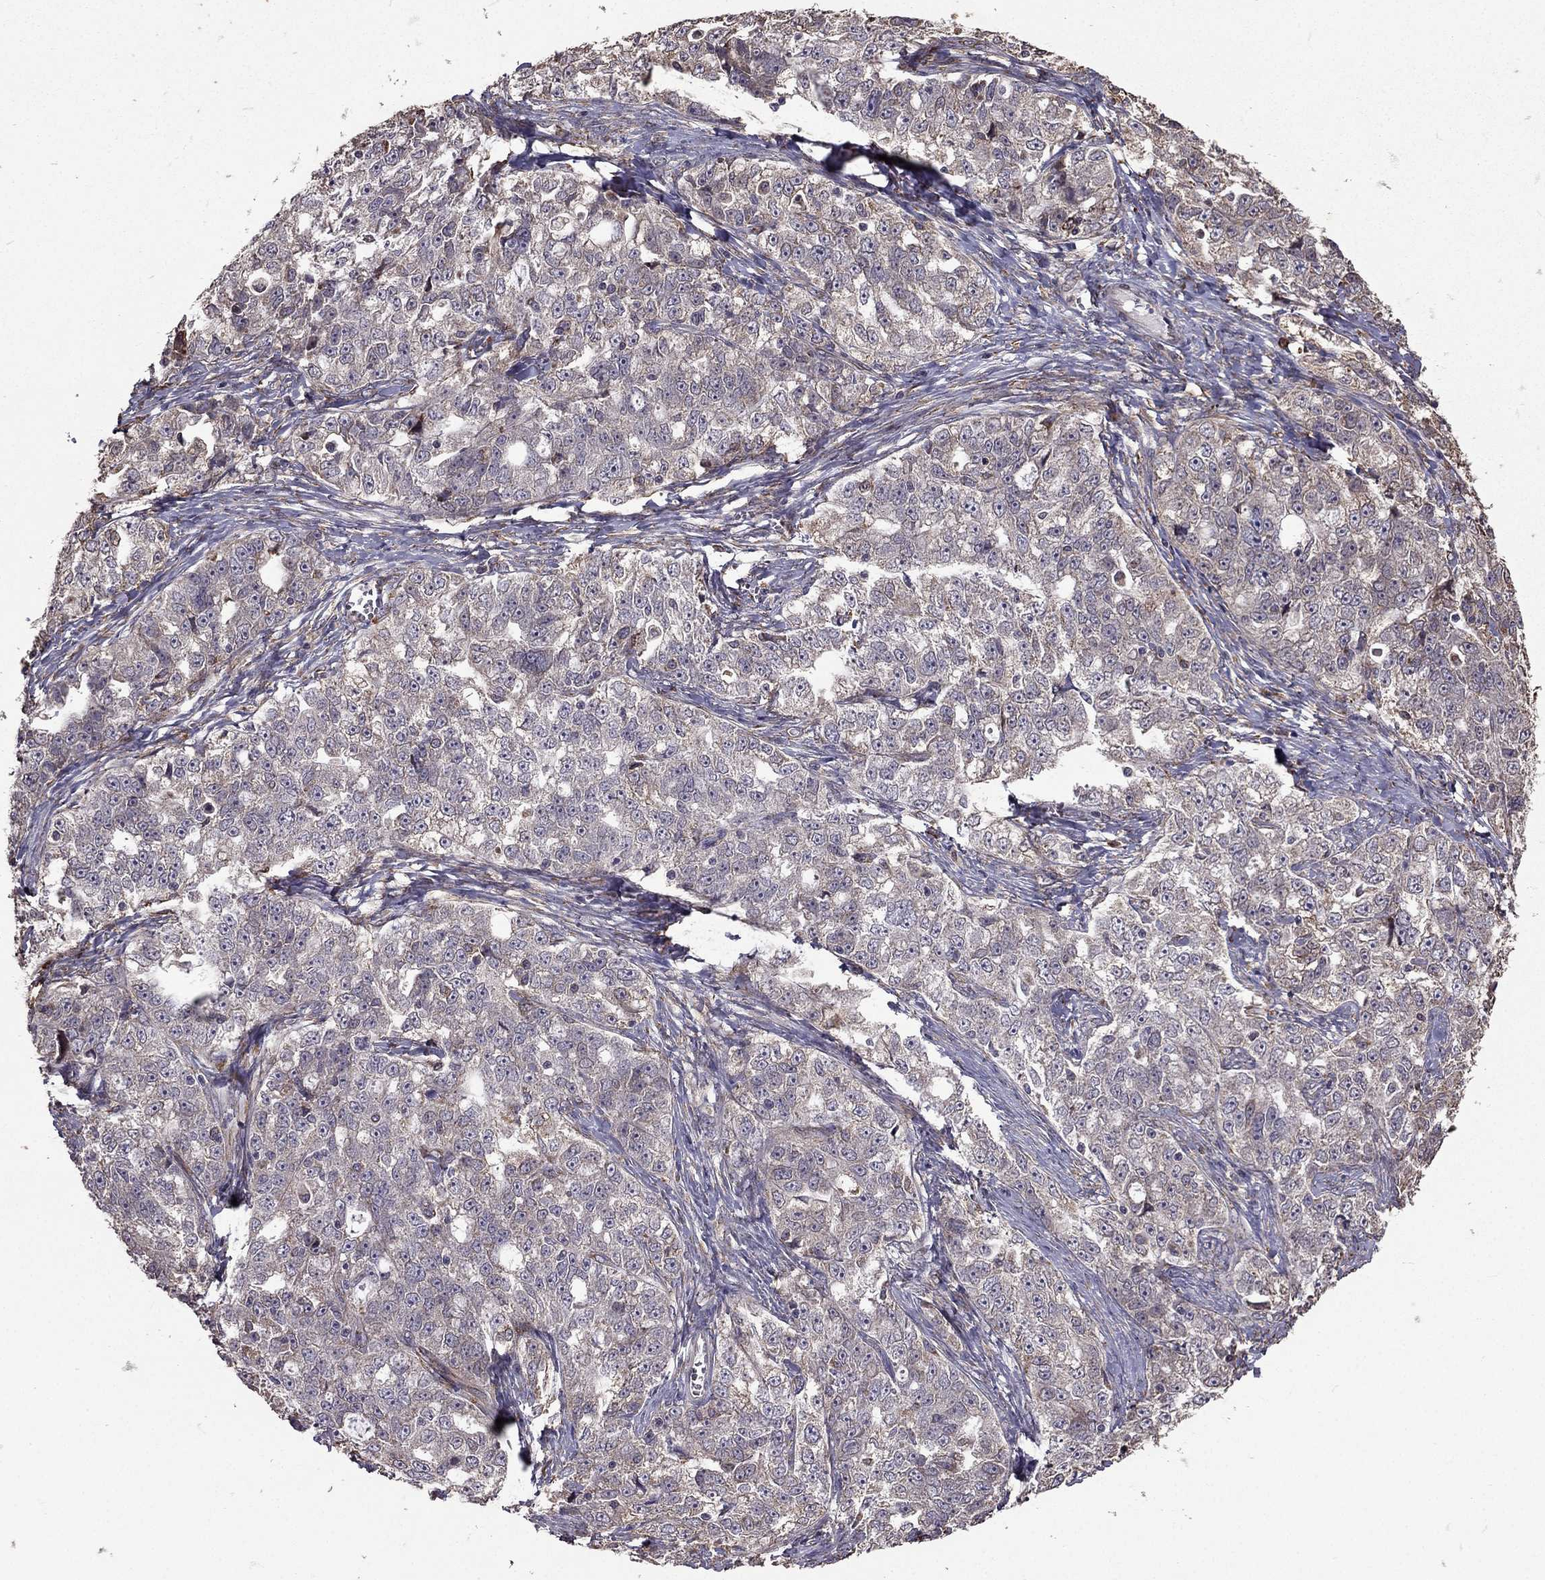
{"staining": {"intensity": "negative", "quantity": "none", "location": "none"}, "tissue": "ovarian cancer", "cell_type": "Tumor cells", "image_type": "cancer", "snomed": [{"axis": "morphology", "description": "Cystadenocarcinoma, serous, NOS"}, {"axis": "topography", "description": "Ovary"}], "caption": "There is no significant expression in tumor cells of serous cystadenocarcinoma (ovarian).", "gene": "IKBIP", "patient": {"sex": "female", "age": 51}}